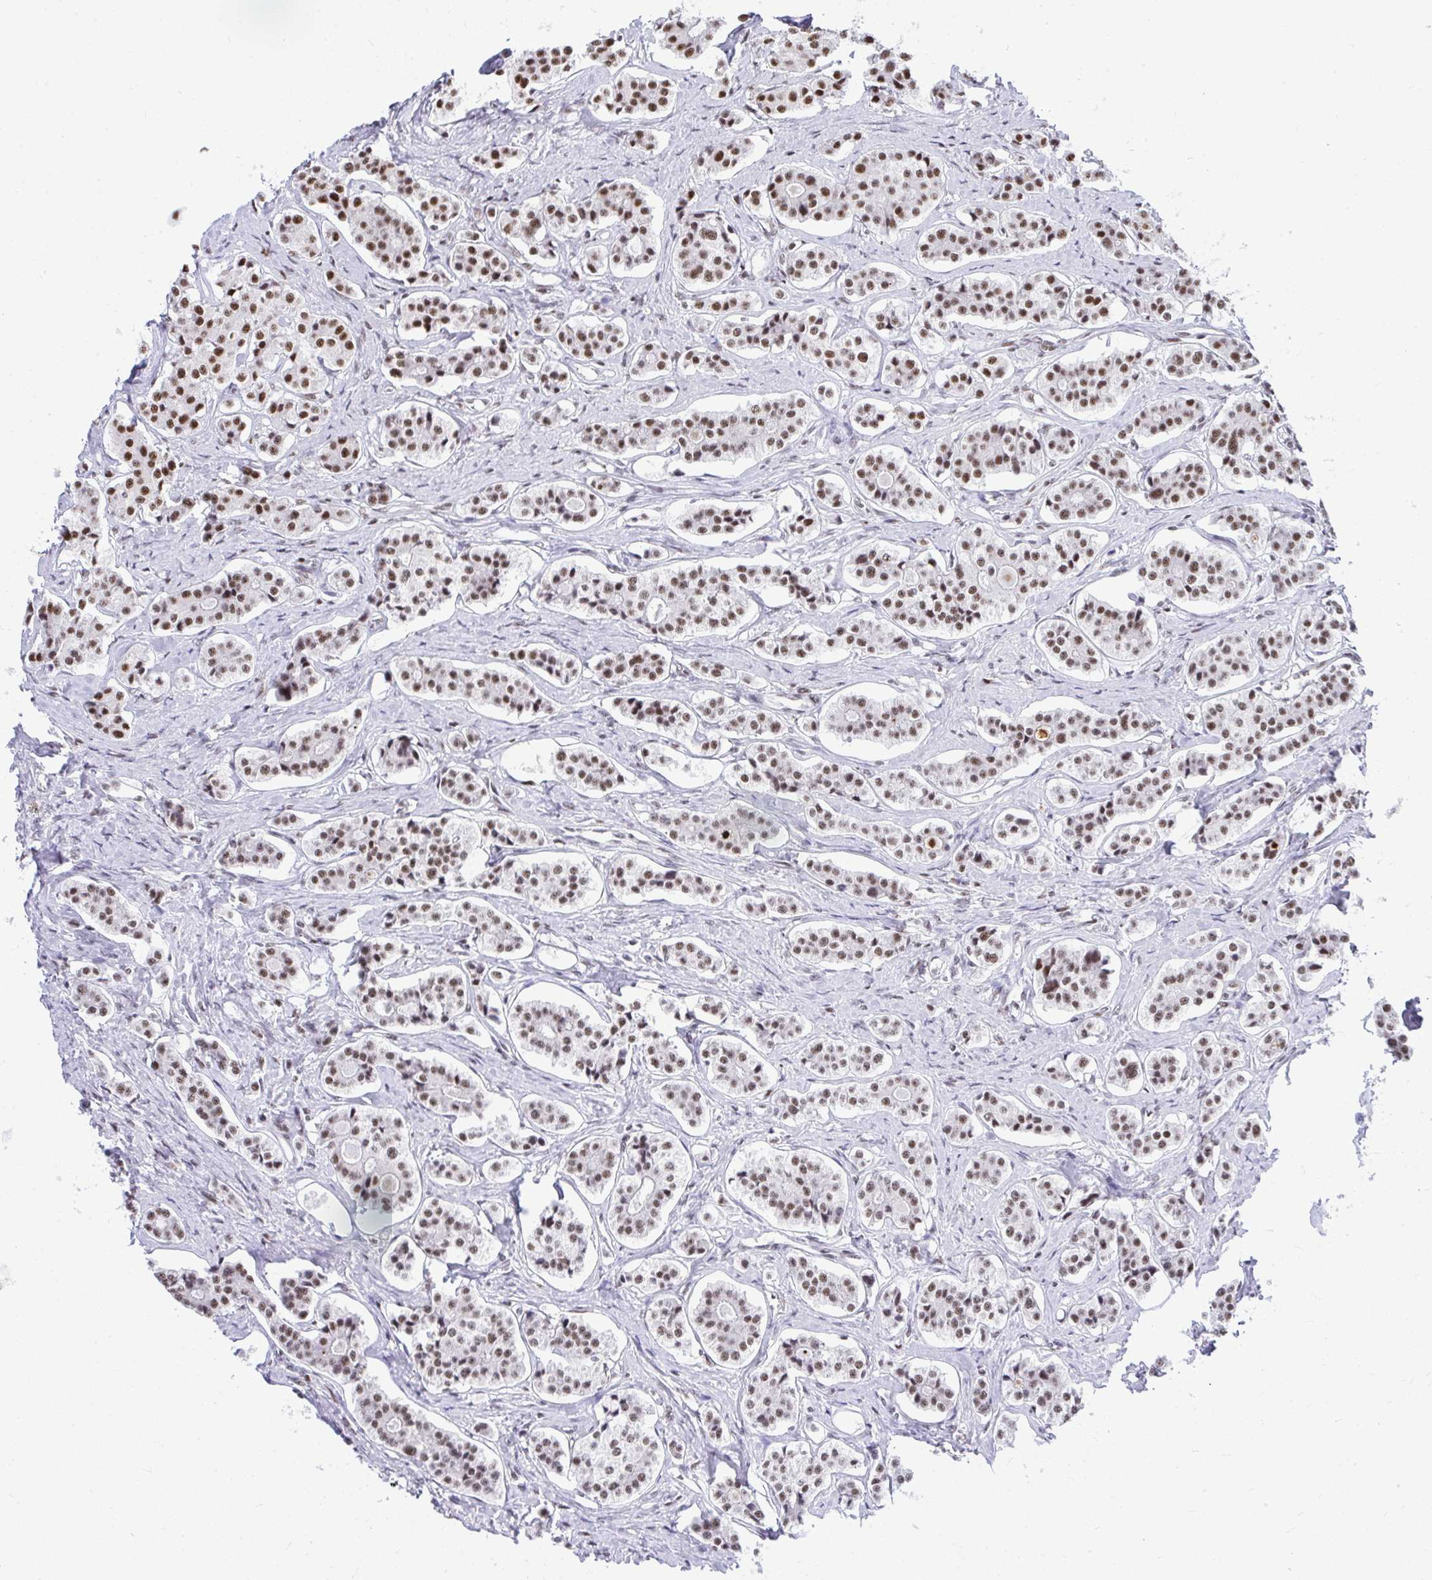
{"staining": {"intensity": "moderate", "quantity": ">75%", "location": "nuclear"}, "tissue": "carcinoid", "cell_type": "Tumor cells", "image_type": "cancer", "snomed": [{"axis": "morphology", "description": "Carcinoid, malignant, NOS"}, {"axis": "topography", "description": "Small intestine"}], "caption": "Protein staining shows moderate nuclear positivity in approximately >75% of tumor cells in carcinoid (malignant).", "gene": "PRPF19", "patient": {"sex": "male", "age": 63}}